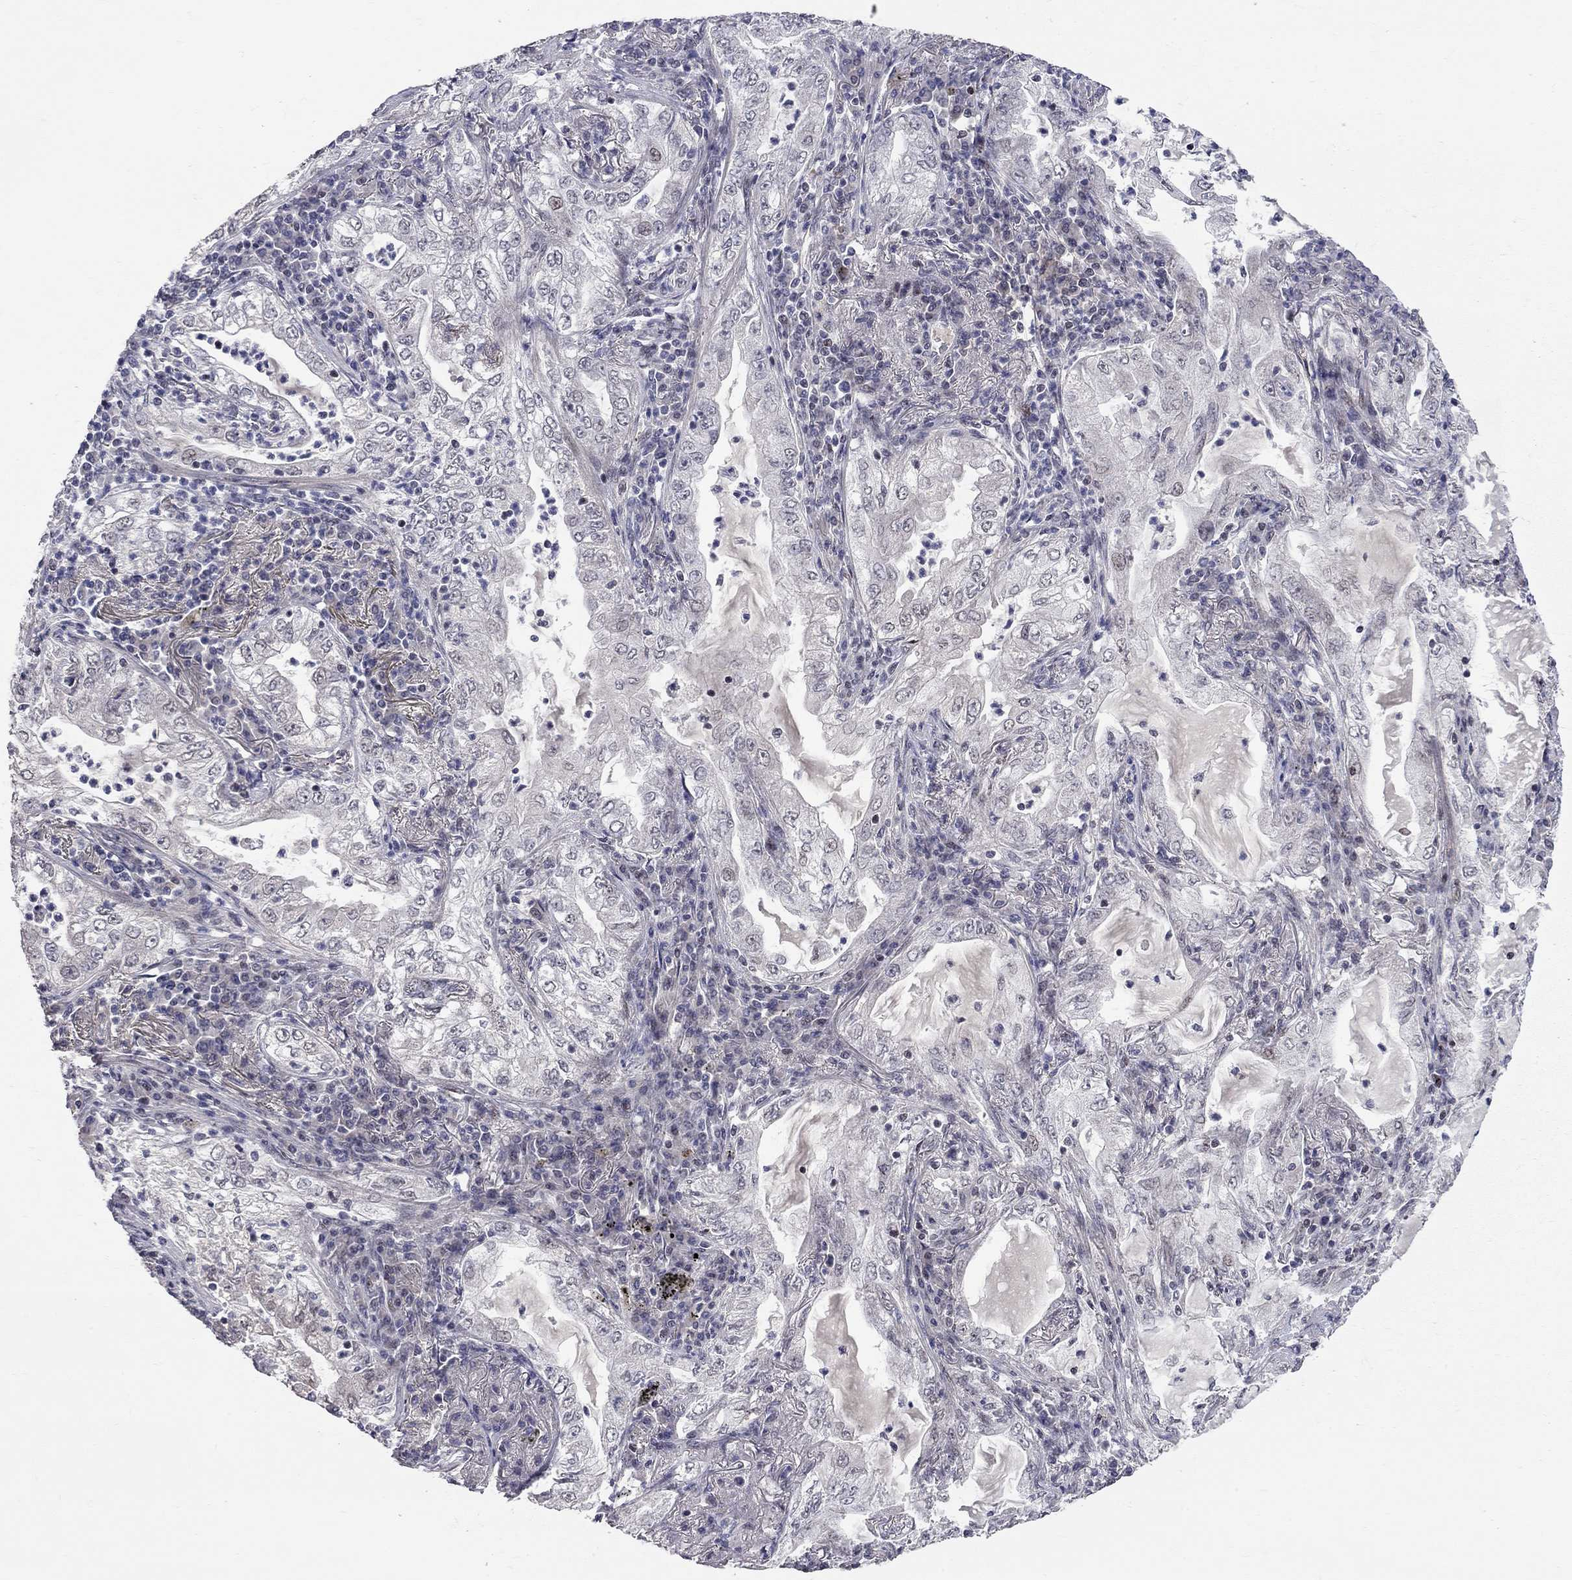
{"staining": {"intensity": "negative", "quantity": "none", "location": "none"}, "tissue": "lung cancer", "cell_type": "Tumor cells", "image_type": "cancer", "snomed": [{"axis": "morphology", "description": "Adenocarcinoma, NOS"}, {"axis": "topography", "description": "Lung"}], "caption": "This is an immunohistochemistry (IHC) photomicrograph of human lung cancer (adenocarcinoma). There is no positivity in tumor cells.", "gene": "HDAC3", "patient": {"sex": "female", "age": 73}}